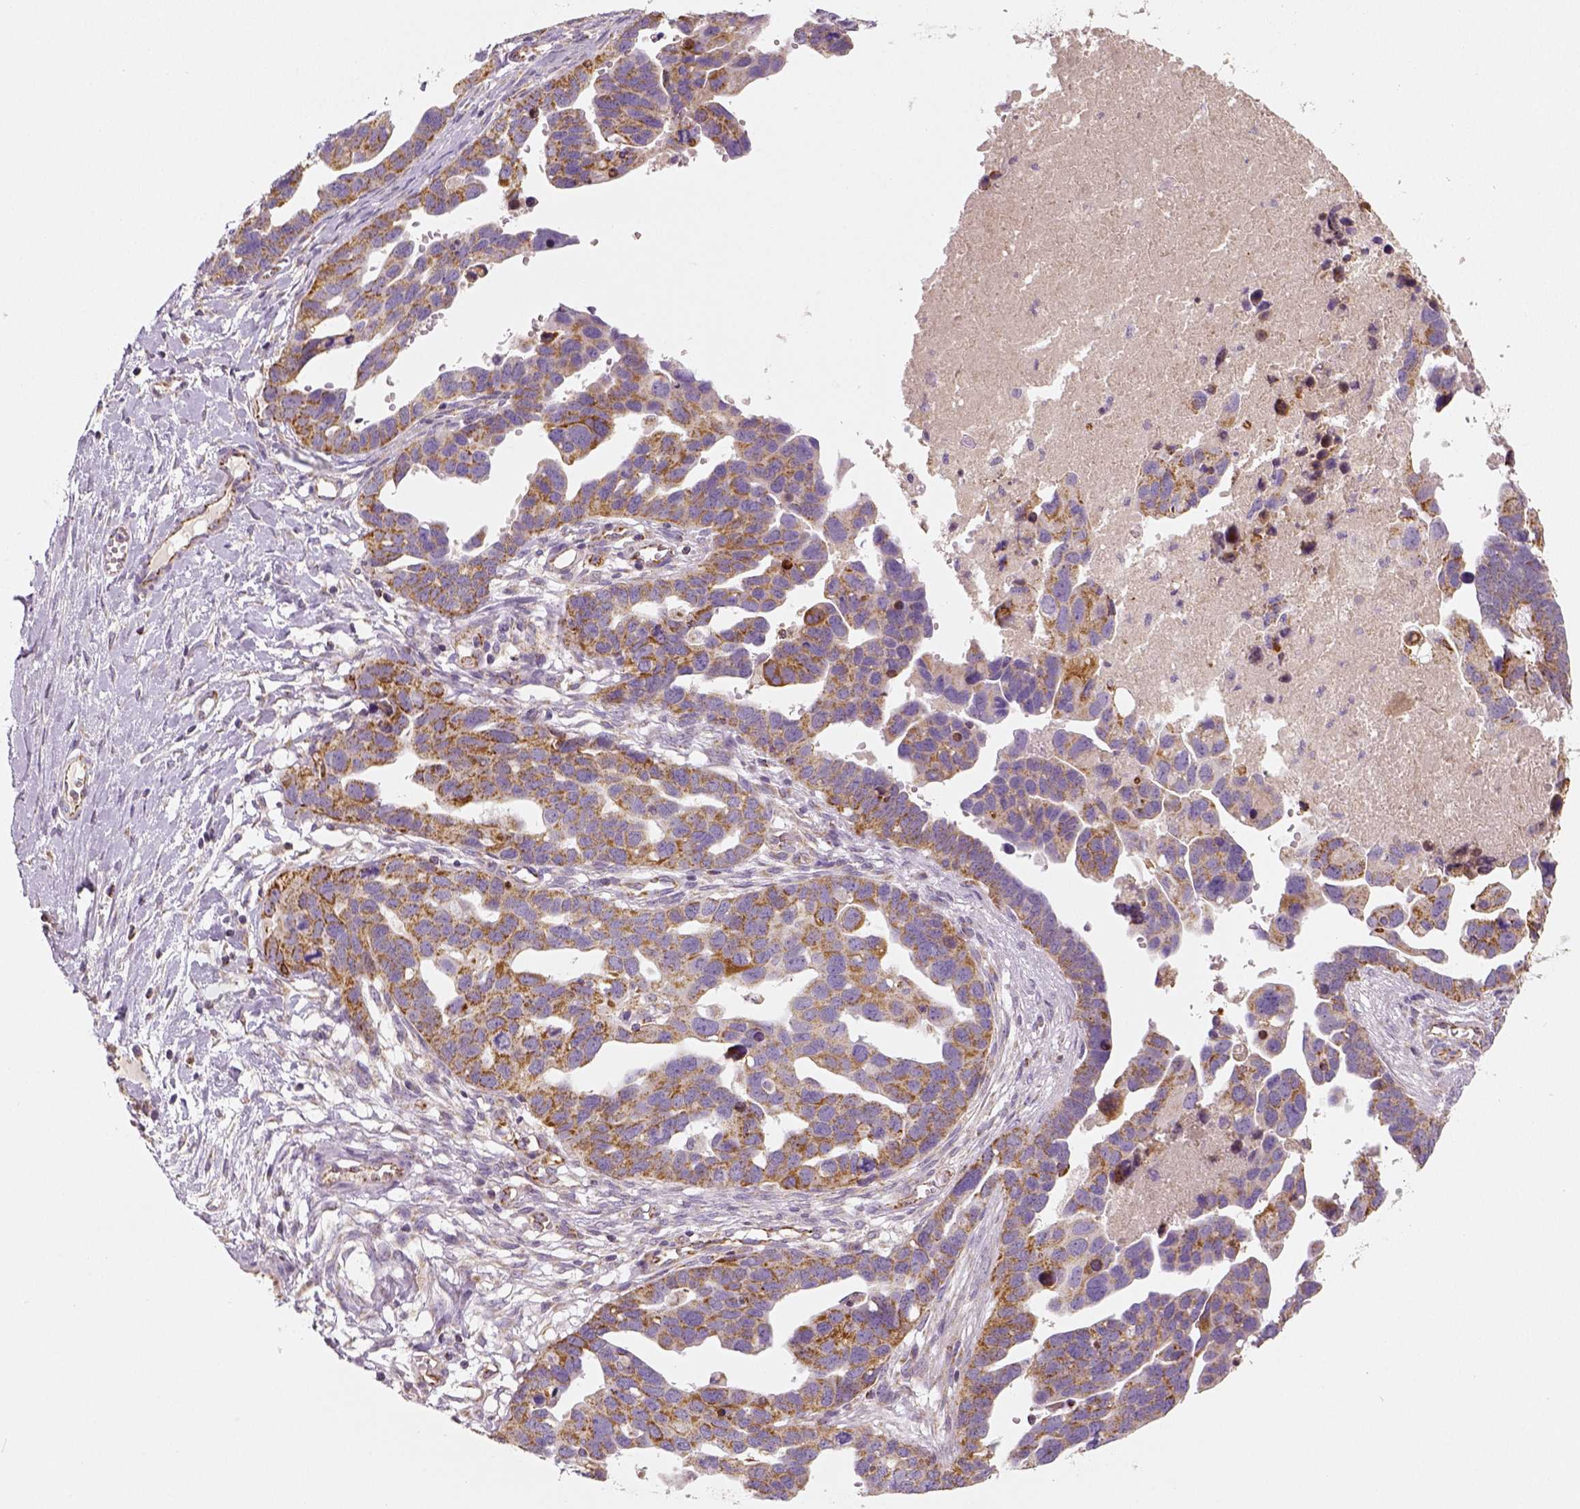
{"staining": {"intensity": "moderate", "quantity": ">75%", "location": "cytoplasmic/membranous"}, "tissue": "ovarian cancer", "cell_type": "Tumor cells", "image_type": "cancer", "snomed": [{"axis": "morphology", "description": "Cystadenocarcinoma, serous, NOS"}, {"axis": "topography", "description": "Ovary"}], "caption": "Tumor cells show medium levels of moderate cytoplasmic/membranous staining in about >75% of cells in human ovarian cancer. Nuclei are stained in blue.", "gene": "PGAM5", "patient": {"sex": "female", "age": 54}}